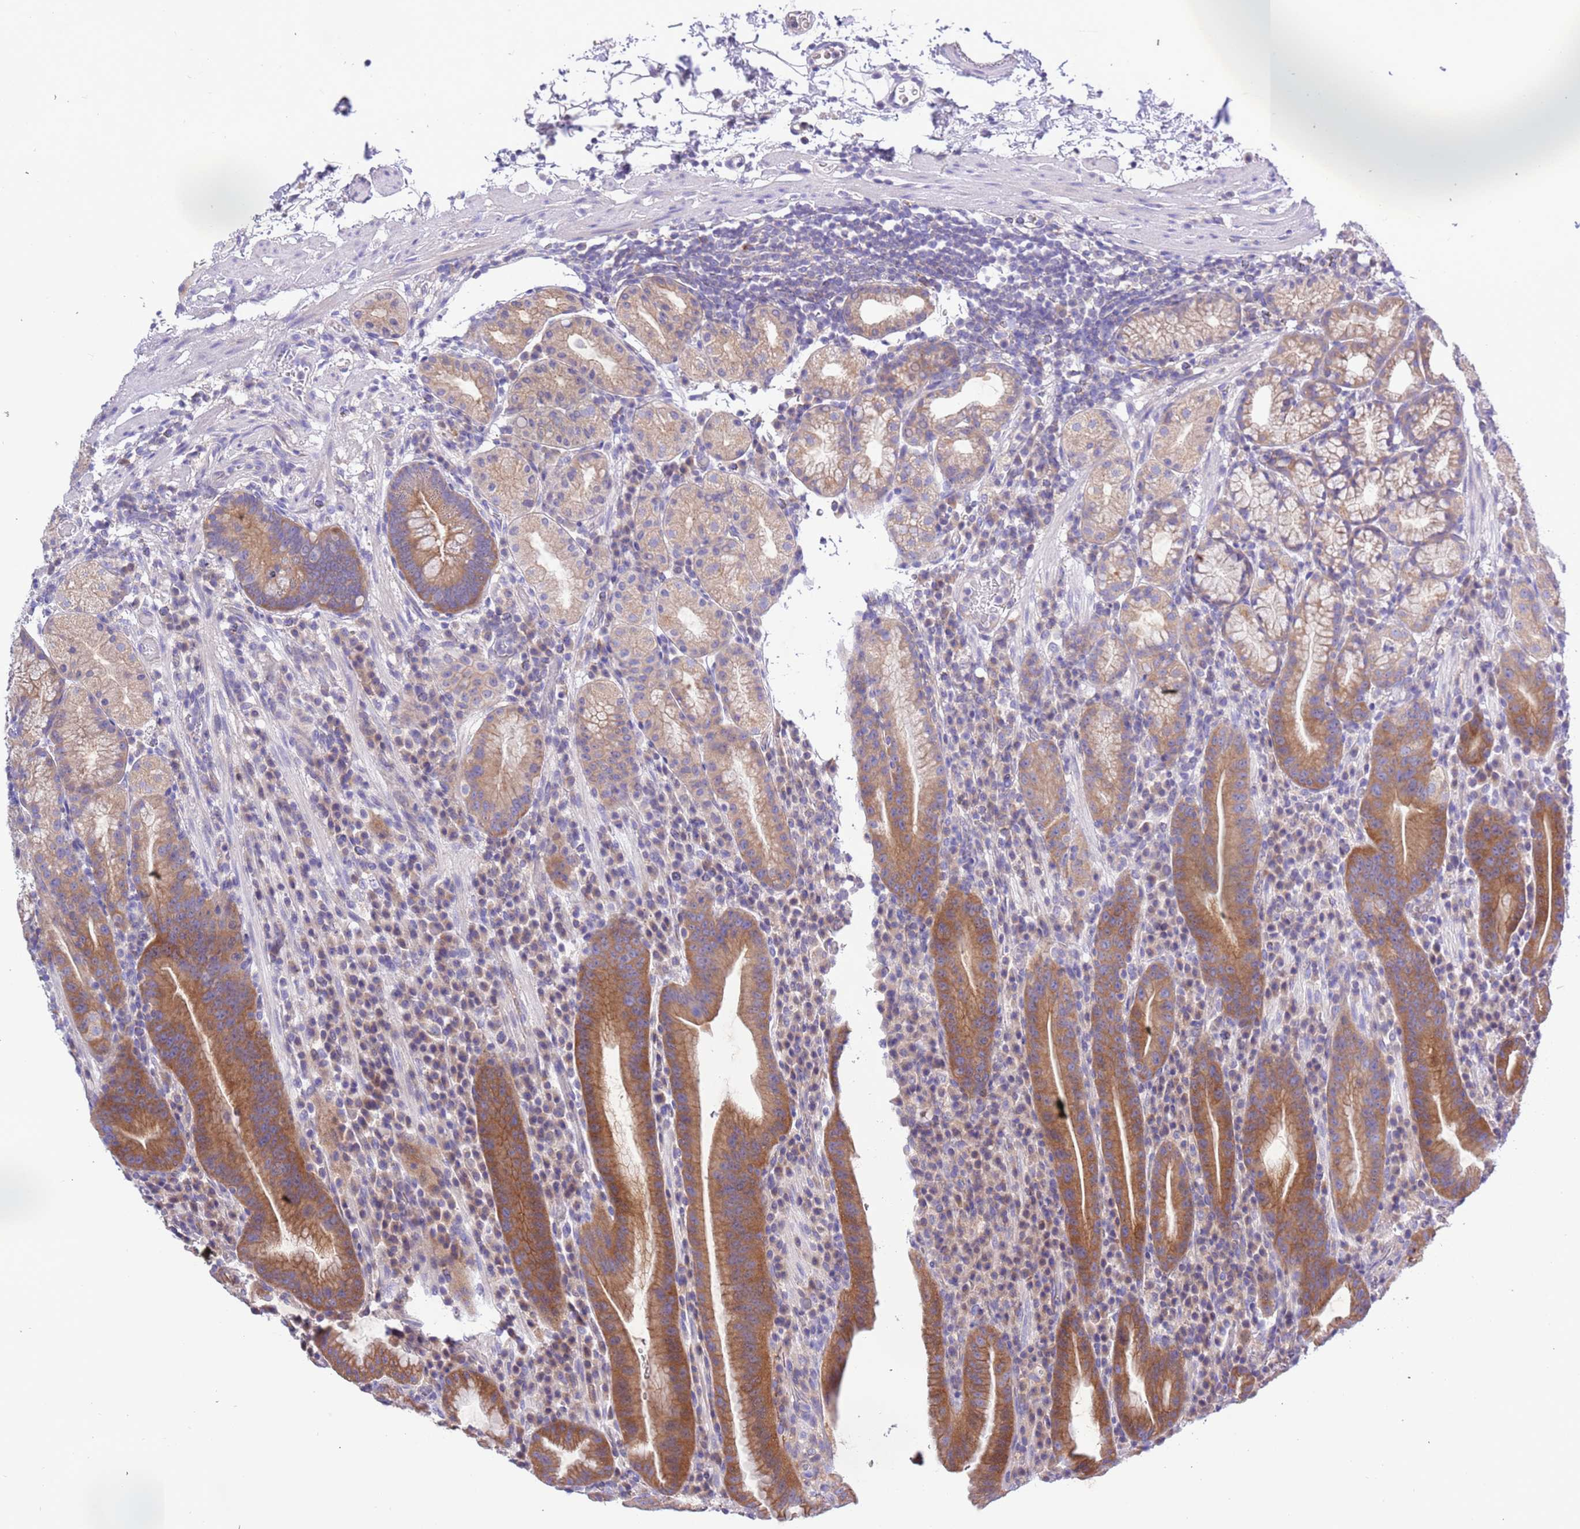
{"staining": {"intensity": "moderate", "quantity": ">75%", "location": "cytoplasmic/membranous"}, "tissue": "stomach", "cell_type": "Glandular cells", "image_type": "normal", "snomed": [{"axis": "morphology", "description": "Normal tissue, NOS"}, {"axis": "morphology", "description": "Inflammation, NOS"}, {"axis": "topography", "description": "Stomach"}], "caption": "Glandular cells demonstrate medium levels of moderate cytoplasmic/membranous positivity in approximately >75% of cells in normal human stomach.", "gene": "STIP1", "patient": {"sex": "male", "age": 79}}